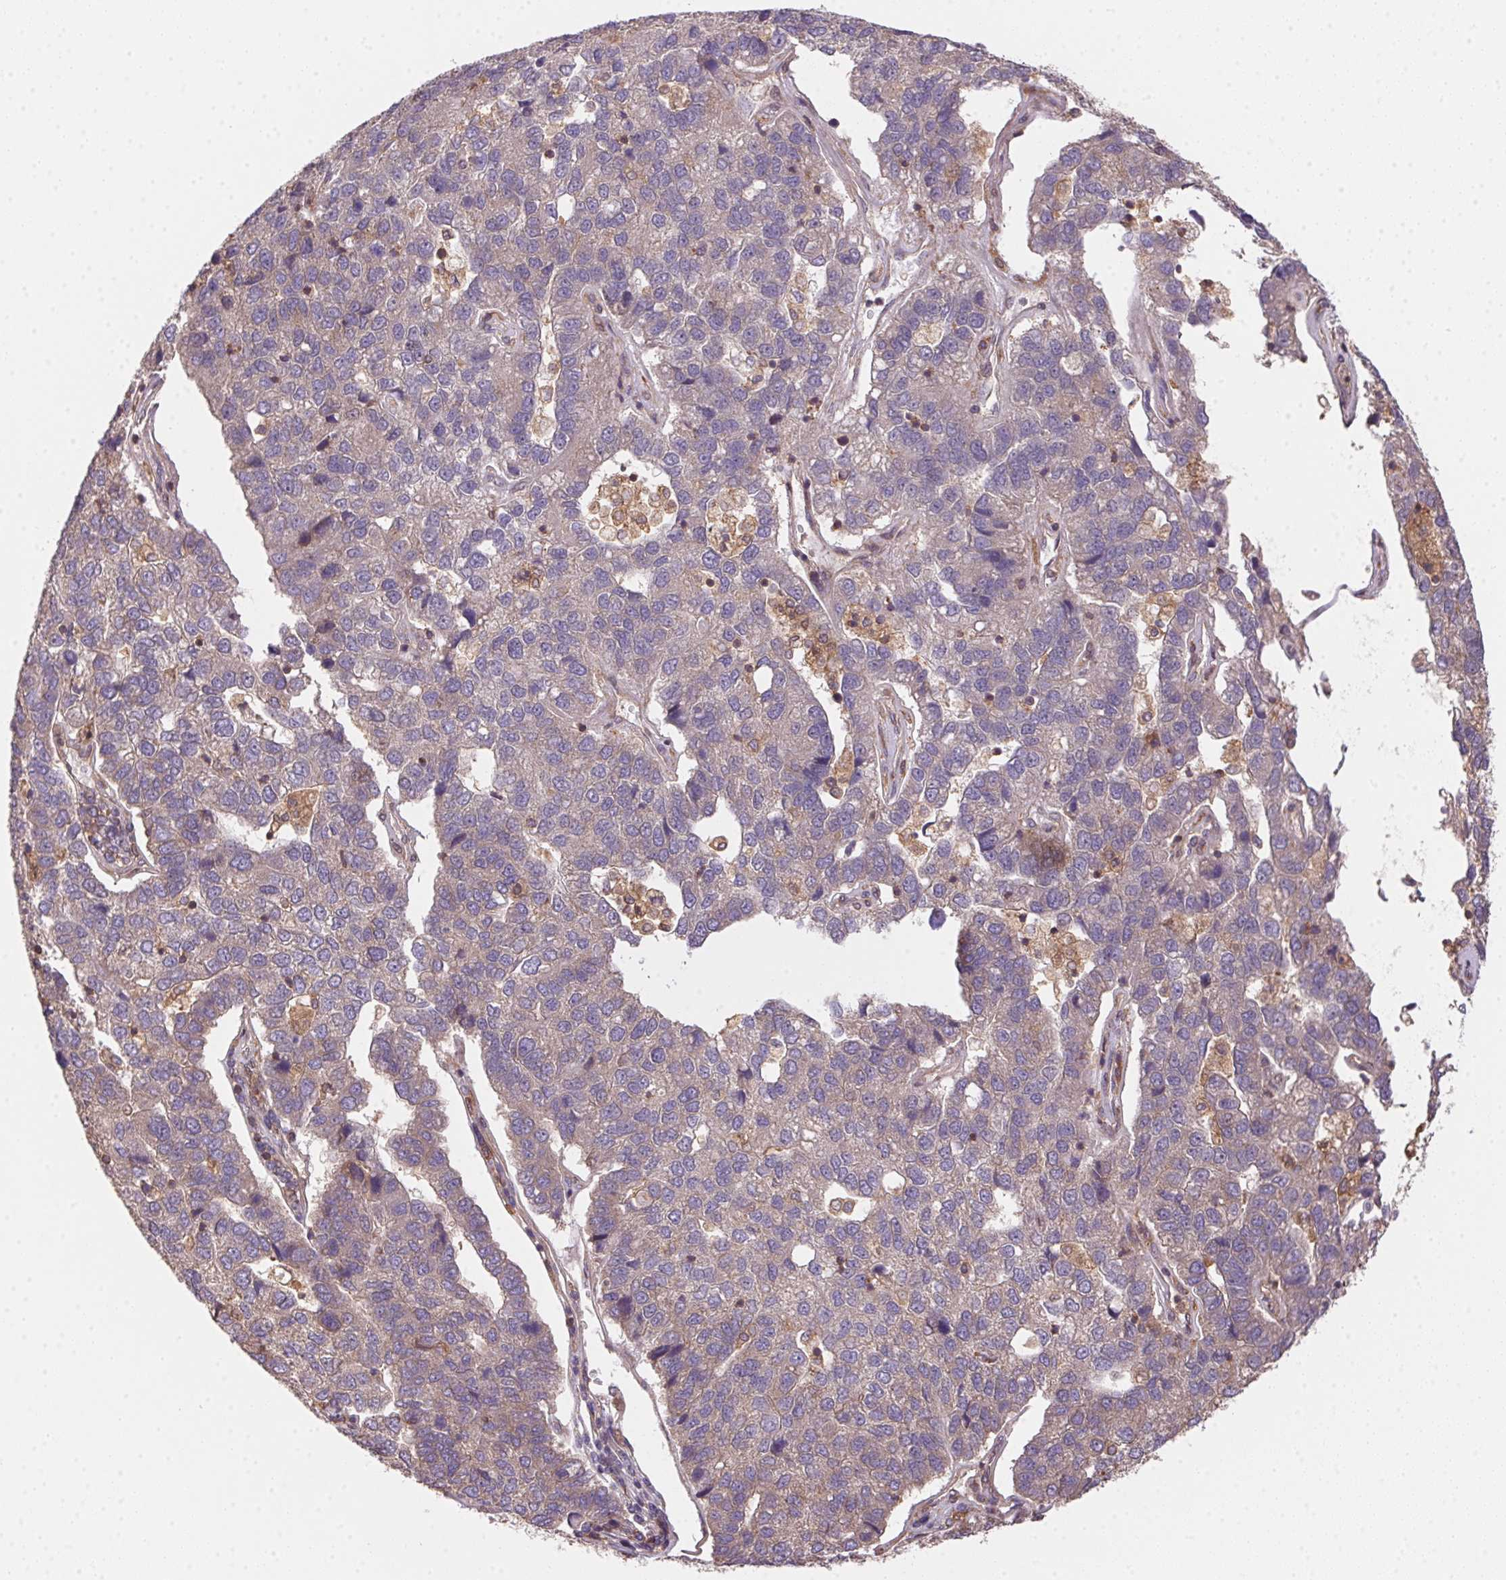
{"staining": {"intensity": "negative", "quantity": "none", "location": "none"}, "tissue": "pancreatic cancer", "cell_type": "Tumor cells", "image_type": "cancer", "snomed": [{"axis": "morphology", "description": "Adenocarcinoma, NOS"}, {"axis": "topography", "description": "Pancreas"}], "caption": "Image shows no protein staining in tumor cells of pancreatic cancer (adenocarcinoma) tissue.", "gene": "MEX3D", "patient": {"sex": "female", "age": 61}}